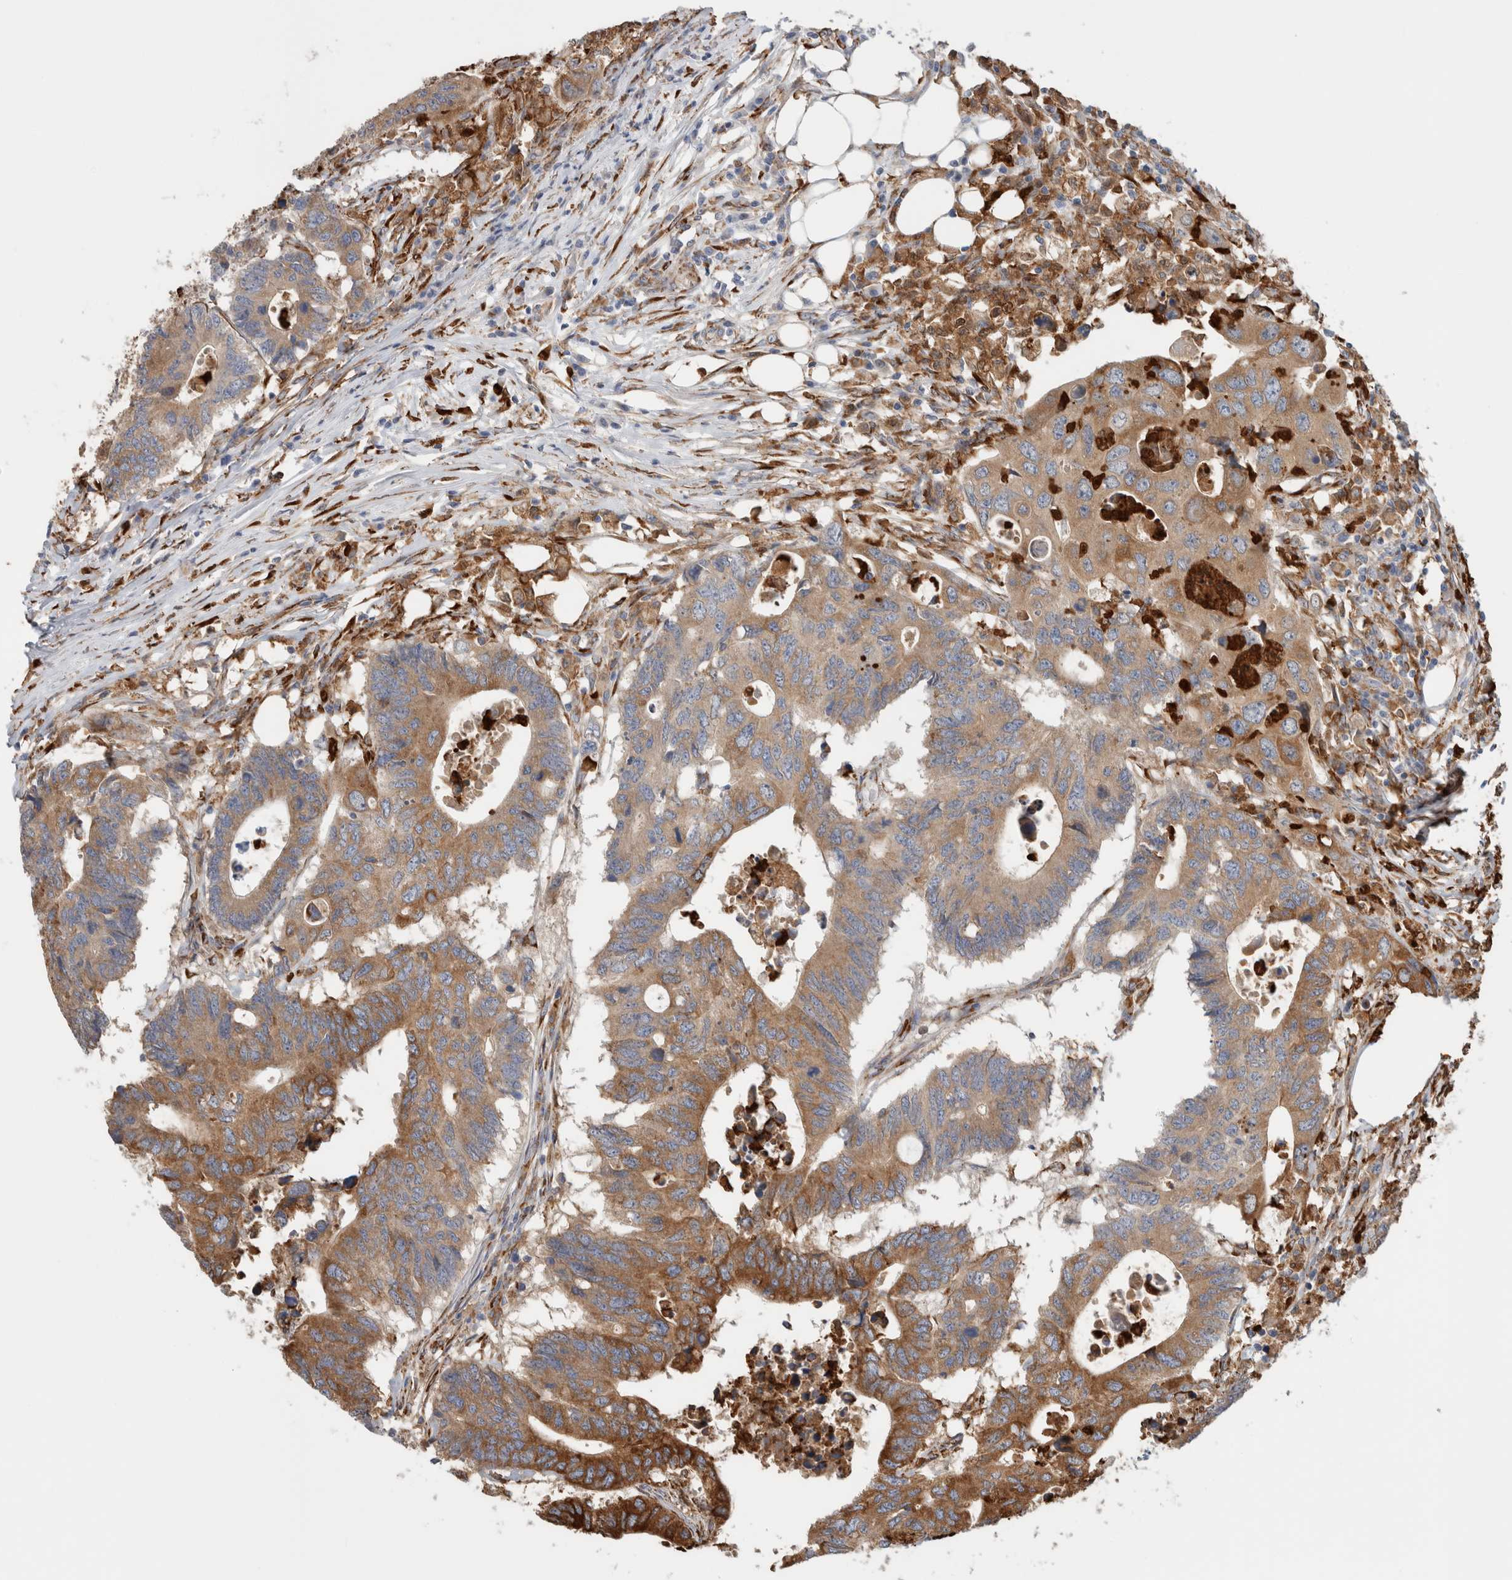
{"staining": {"intensity": "moderate", "quantity": ">75%", "location": "cytoplasmic/membranous"}, "tissue": "colorectal cancer", "cell_type": "Tumor cells", "image_type": "cancer", "snomed": [{"axis": "morphology", "description": "Adenocarcinoma, NOS"}, {"axis": "topography", "description": "Colon"}], "caption": "Human colorectal cancer stained with a protein marker demonstrates moderate staining in tumor cells.", "gene": "P4HA1", "patient": {"sex": "male", "age": 71}}